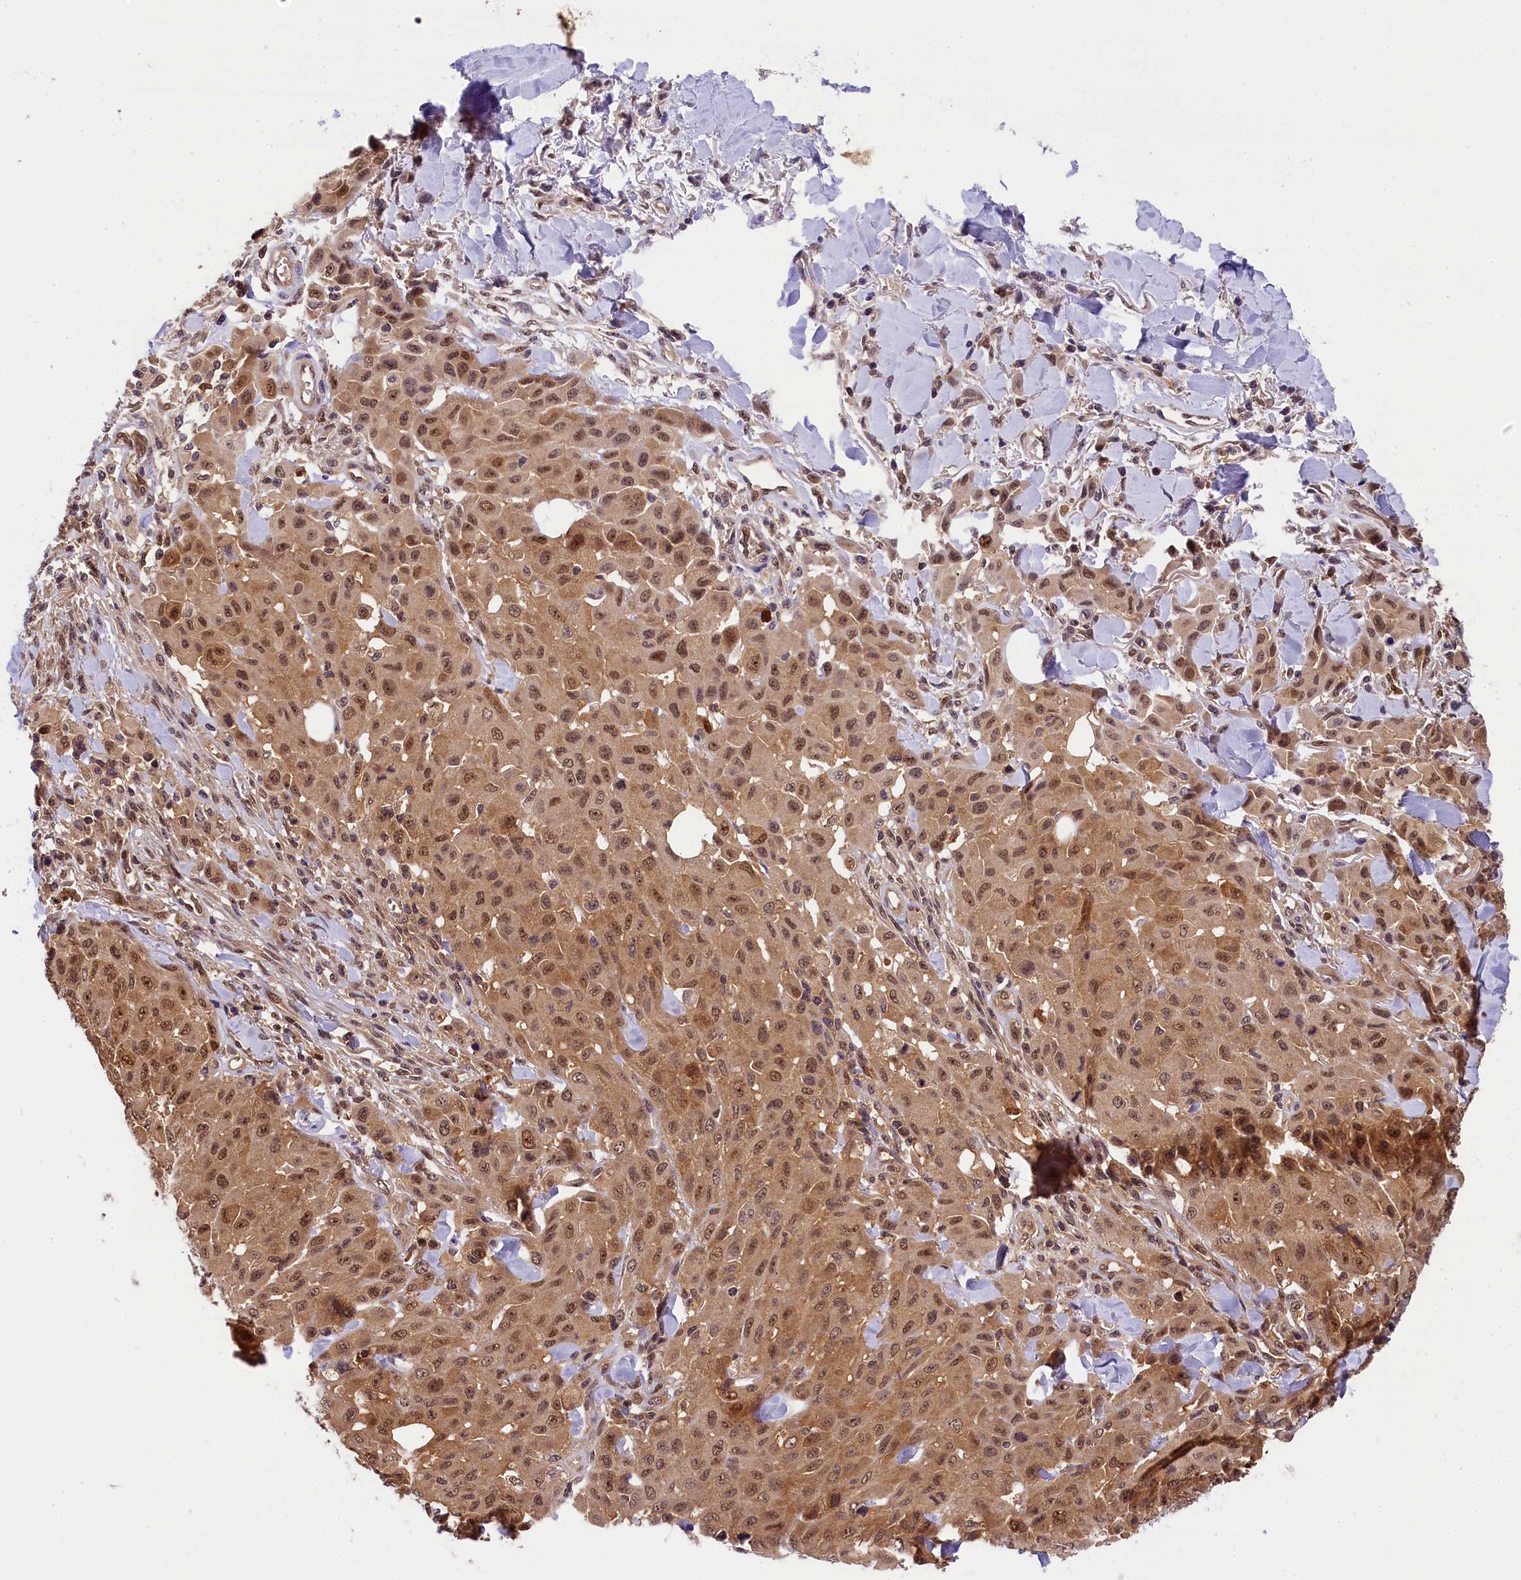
{"staining": {"intensity": "moderate", "quantity": ">75%", "location": "cytoplasmic/membranous,nuclear"}, "tissue": "melanoma", "cell_type": "Tumor cells", "image_type": "cancer", "snomed": [{"axis": "morphology", "description": "Malignant melanoma, Metastatic site"}, {"axis": "topography", "description": "Skin"}], "caption": "High-power microscopy captured an immunohistochemistry (IHC) image of malignant melanoma (metastatic site), revealing moderate cytoplasmic/membranous and nuclear expression in approximately >75% of tumor cells. Ihc stains the protein in brown and the nuclei are stained blue.", "gene": "EIF6", "patient": {"sex": "female", "age": 81}}